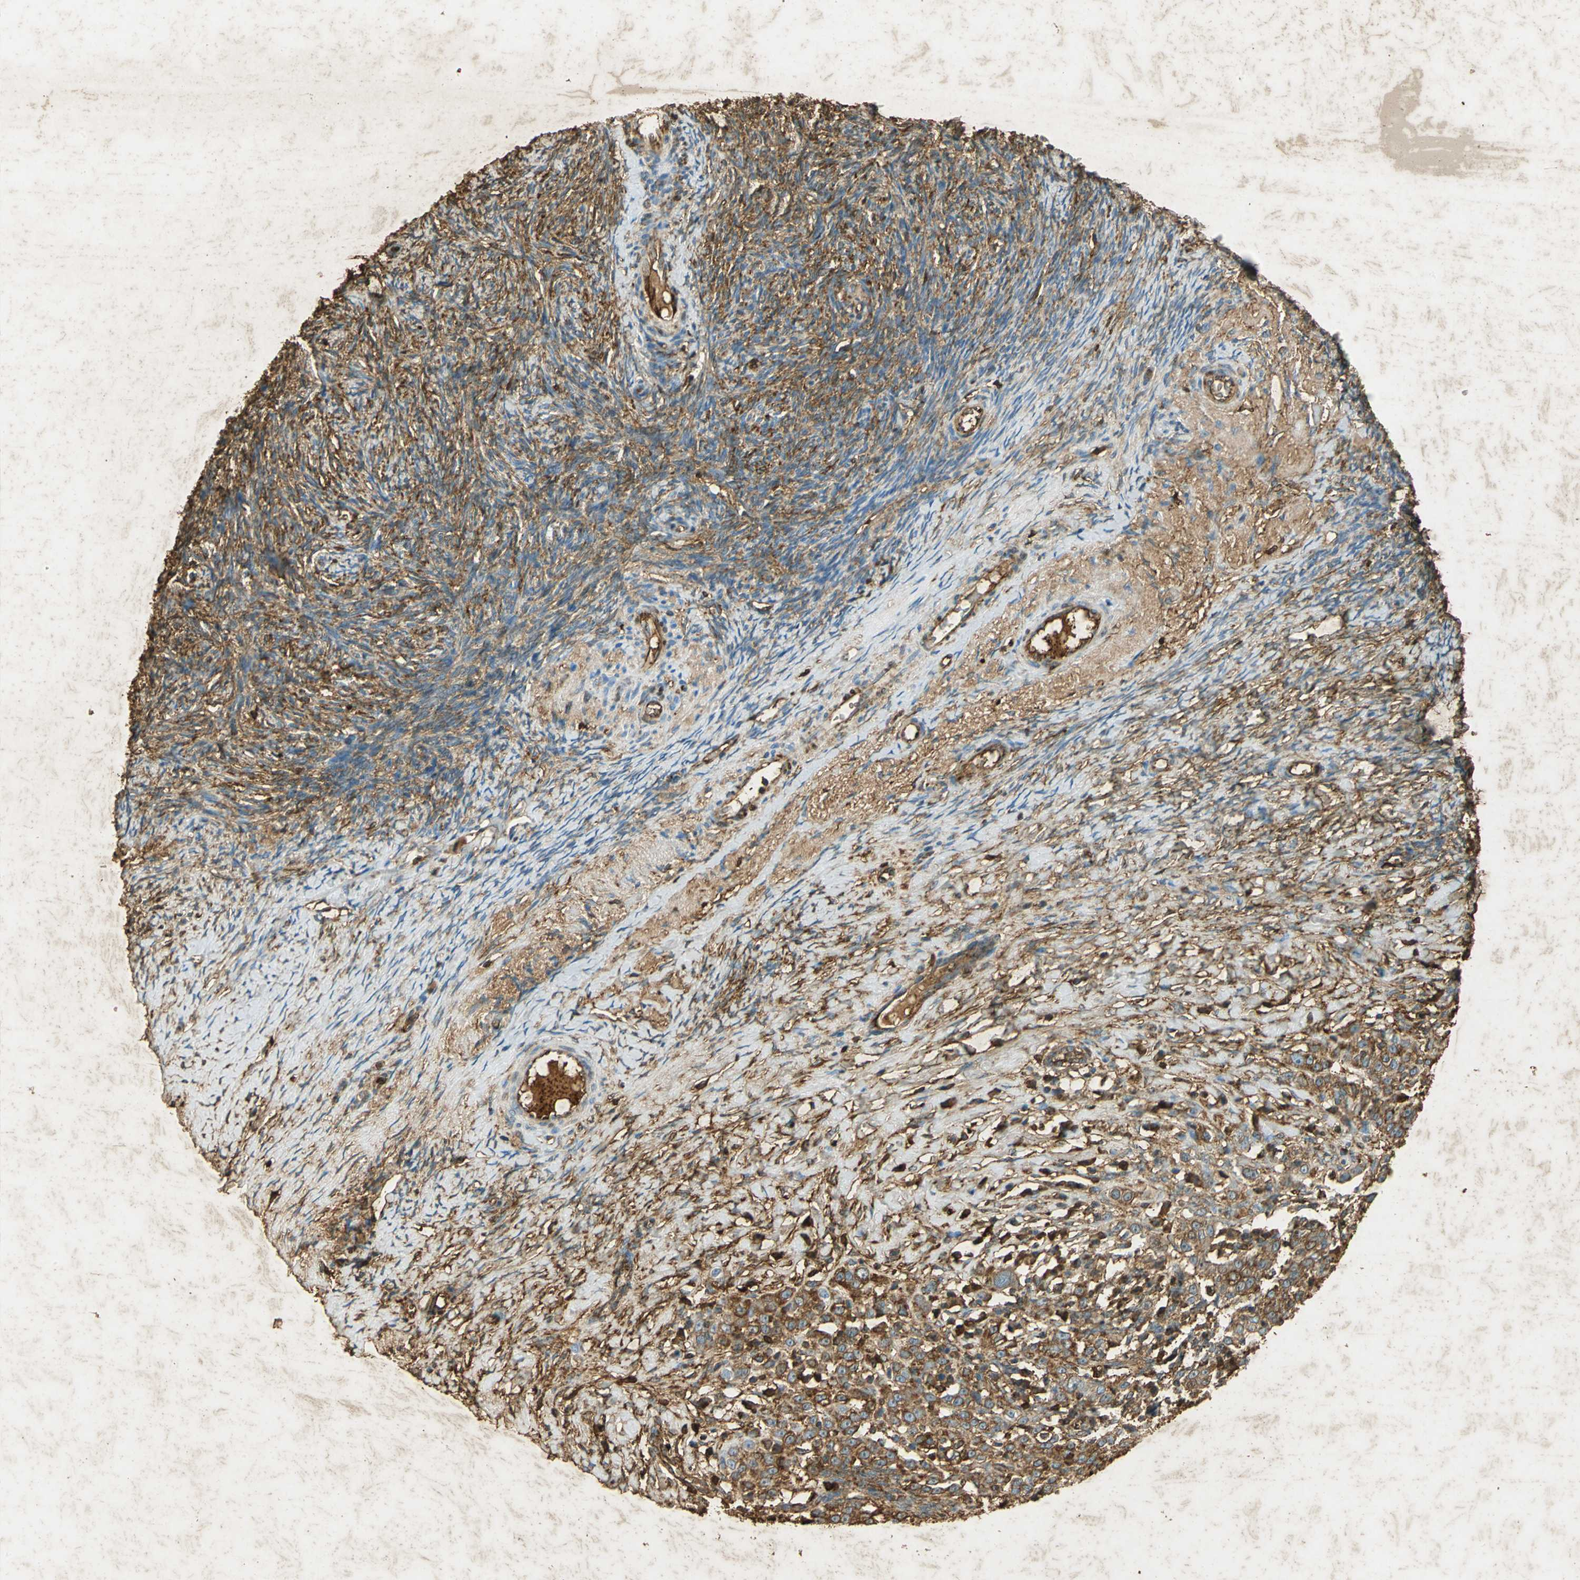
{"staining": {"intensity": "moderate", "quantity": ">75%", "location": "cytoplasmic/membranous"}, "tissue": "ovarian cancer", "cell_type": "Tumor cells", "image_type": "cancer", "snomed": [{"axis": "morphology", "description": "Normal tissue, NOS"}, {"axis": "morphology", "description": "Cystadenocarcinoma, serous, NOS"}, {"axis": "topography", "description": "Ovary"}], "caption": "Tumor cells reveal medium levels of moderate cytoplasmic/membranous positivity in about >75% of cells in human ovarian serous cystadenocarcinoma. The protein of interest is shown in brown color, while the nuclei are stained blue.", "gene": "ANXA4", "patient": {"sex": "female", "age": 62}}